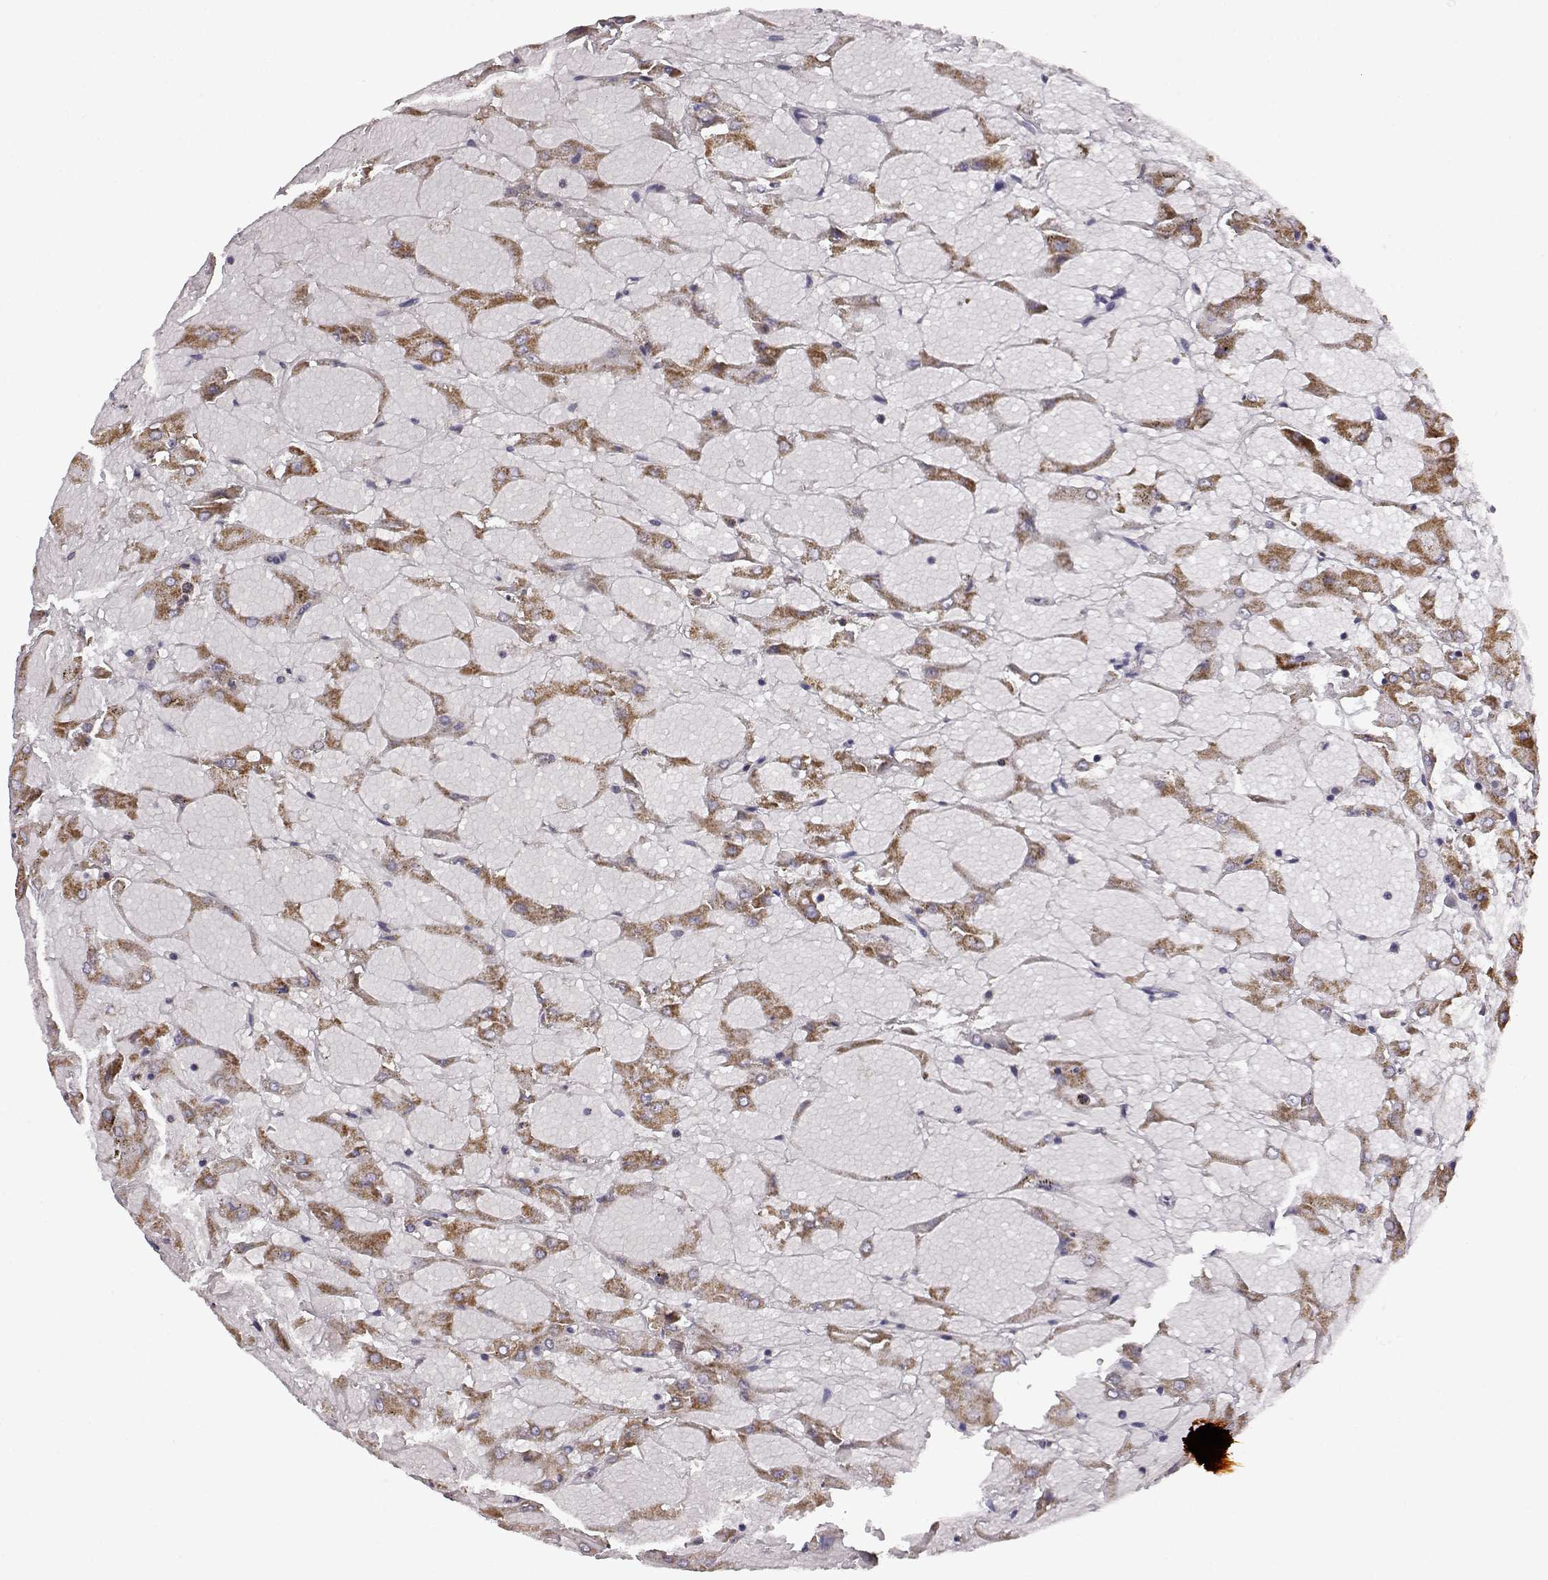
{"staining": {"intensity": "moderate", "quantity": "<25%", "location": "cytoplasmic/membranous"}, "tissue": "renal cancer", "cell_type": "Tumor cells", "image_type": "cancer", "snomed": [{"axis": "morphology", "description": "Adenocarcinoma, NOS"}, {"axis": "topography", "description": "Kidney"}], "caption": "Adenocarcinoma (renal) stained with a protein marker displays moderate staining in tumor cells.", "gene": "DDC", "patient": {"sex": "male", "age": 72}}